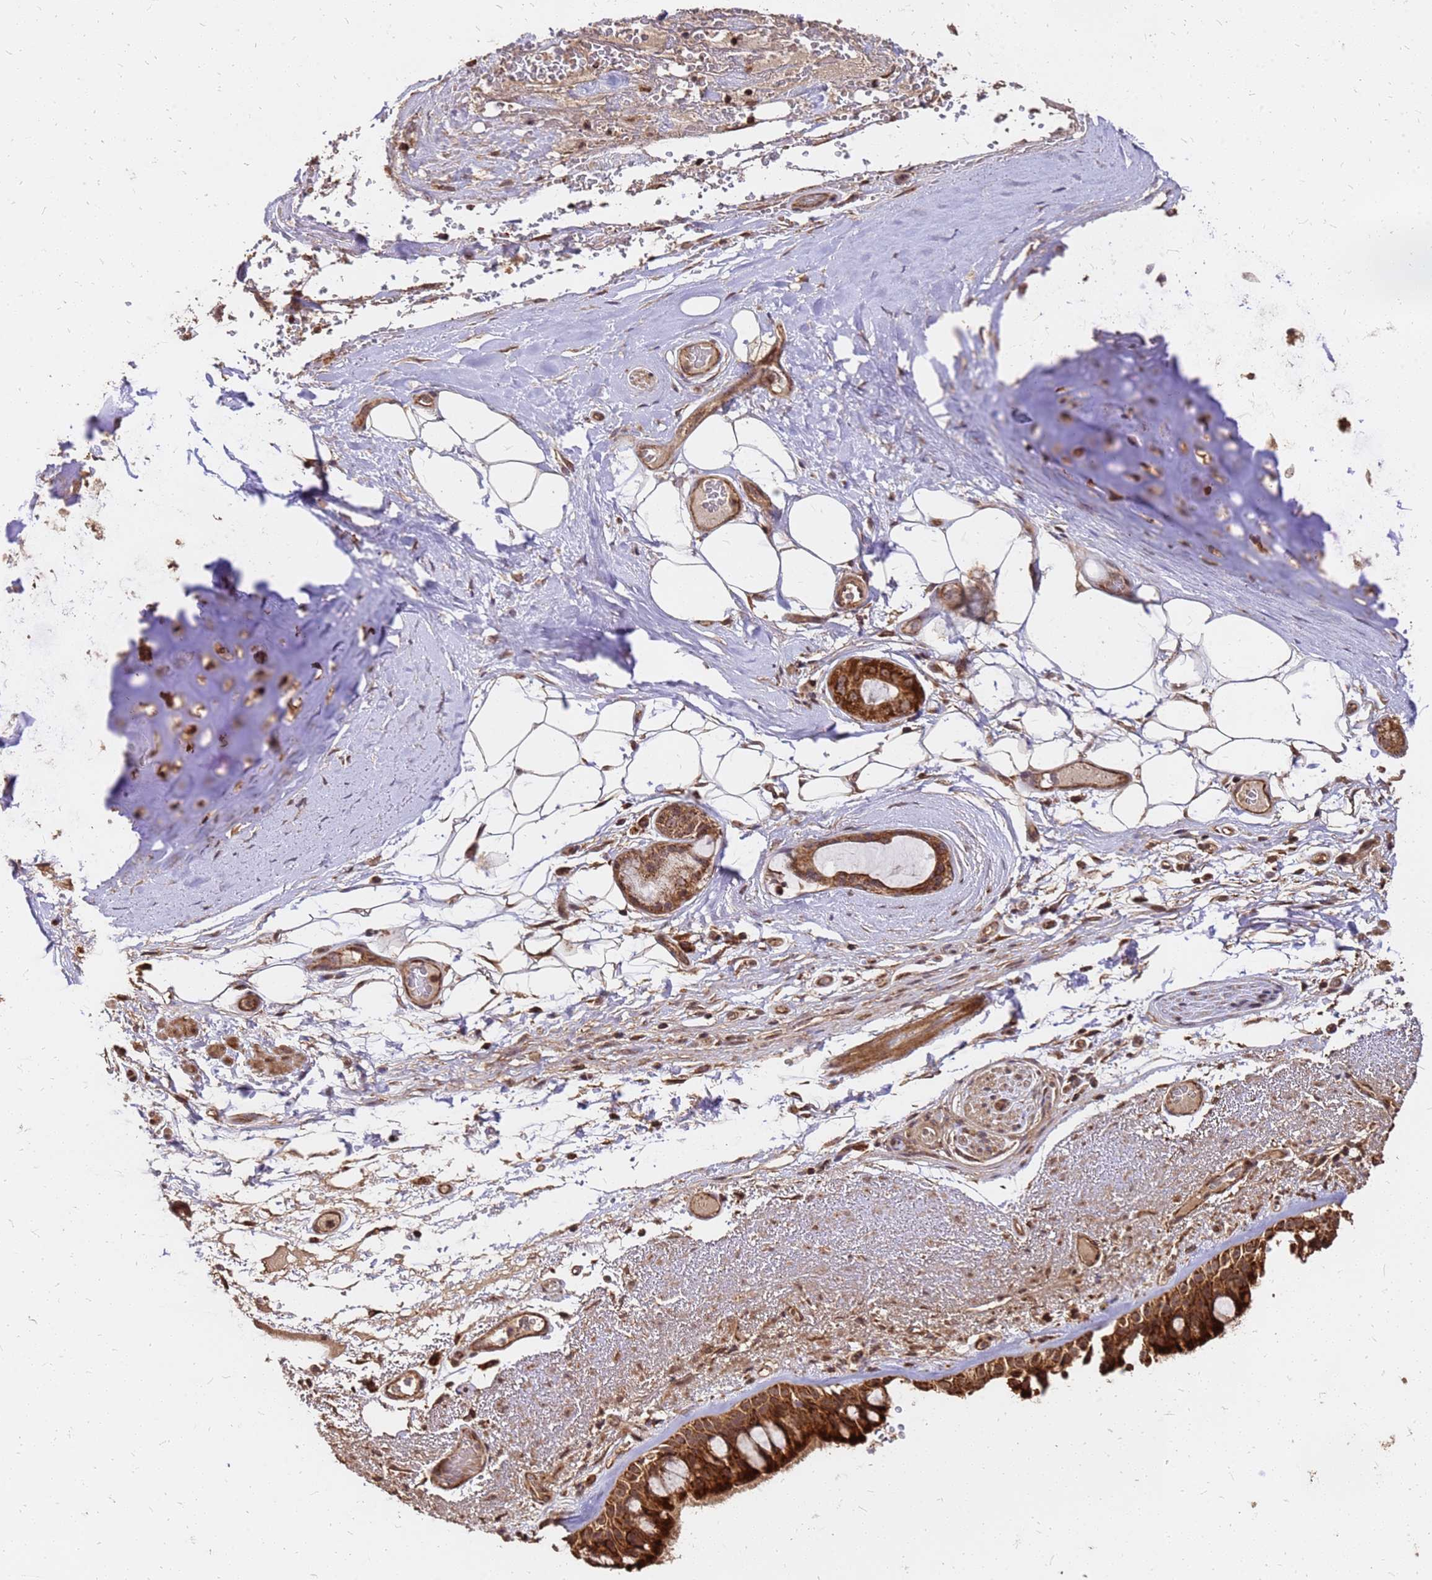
{"staining": {"intensity": "strong", "quantity": ">75%", "location": "cytoplasmic/membranous"}, "tissue": "bronchus", "cell_type": "Respiratory epithelial cells", "image_type": "normal", "snomed": [{"axis": "morphology", "description": "Normal tissue, NOS"}, {"axis": "morphology", "description": "Squamous cell carcinoma, NOS"}, {"axis": "topography", "description": "Lymph node"}, {"axis": "topography", "description": "Bronchus"}, {"axis": "topography", "description": "Lung"}], "caption": "Brown immunohistochemical staining in normal bronchus displays strong cytoplasmic/membranous expression in about >75% of respiratory epithelial cells.", "gene": "GPATCH8", "patient": {"sex": "male", "age": 66}}